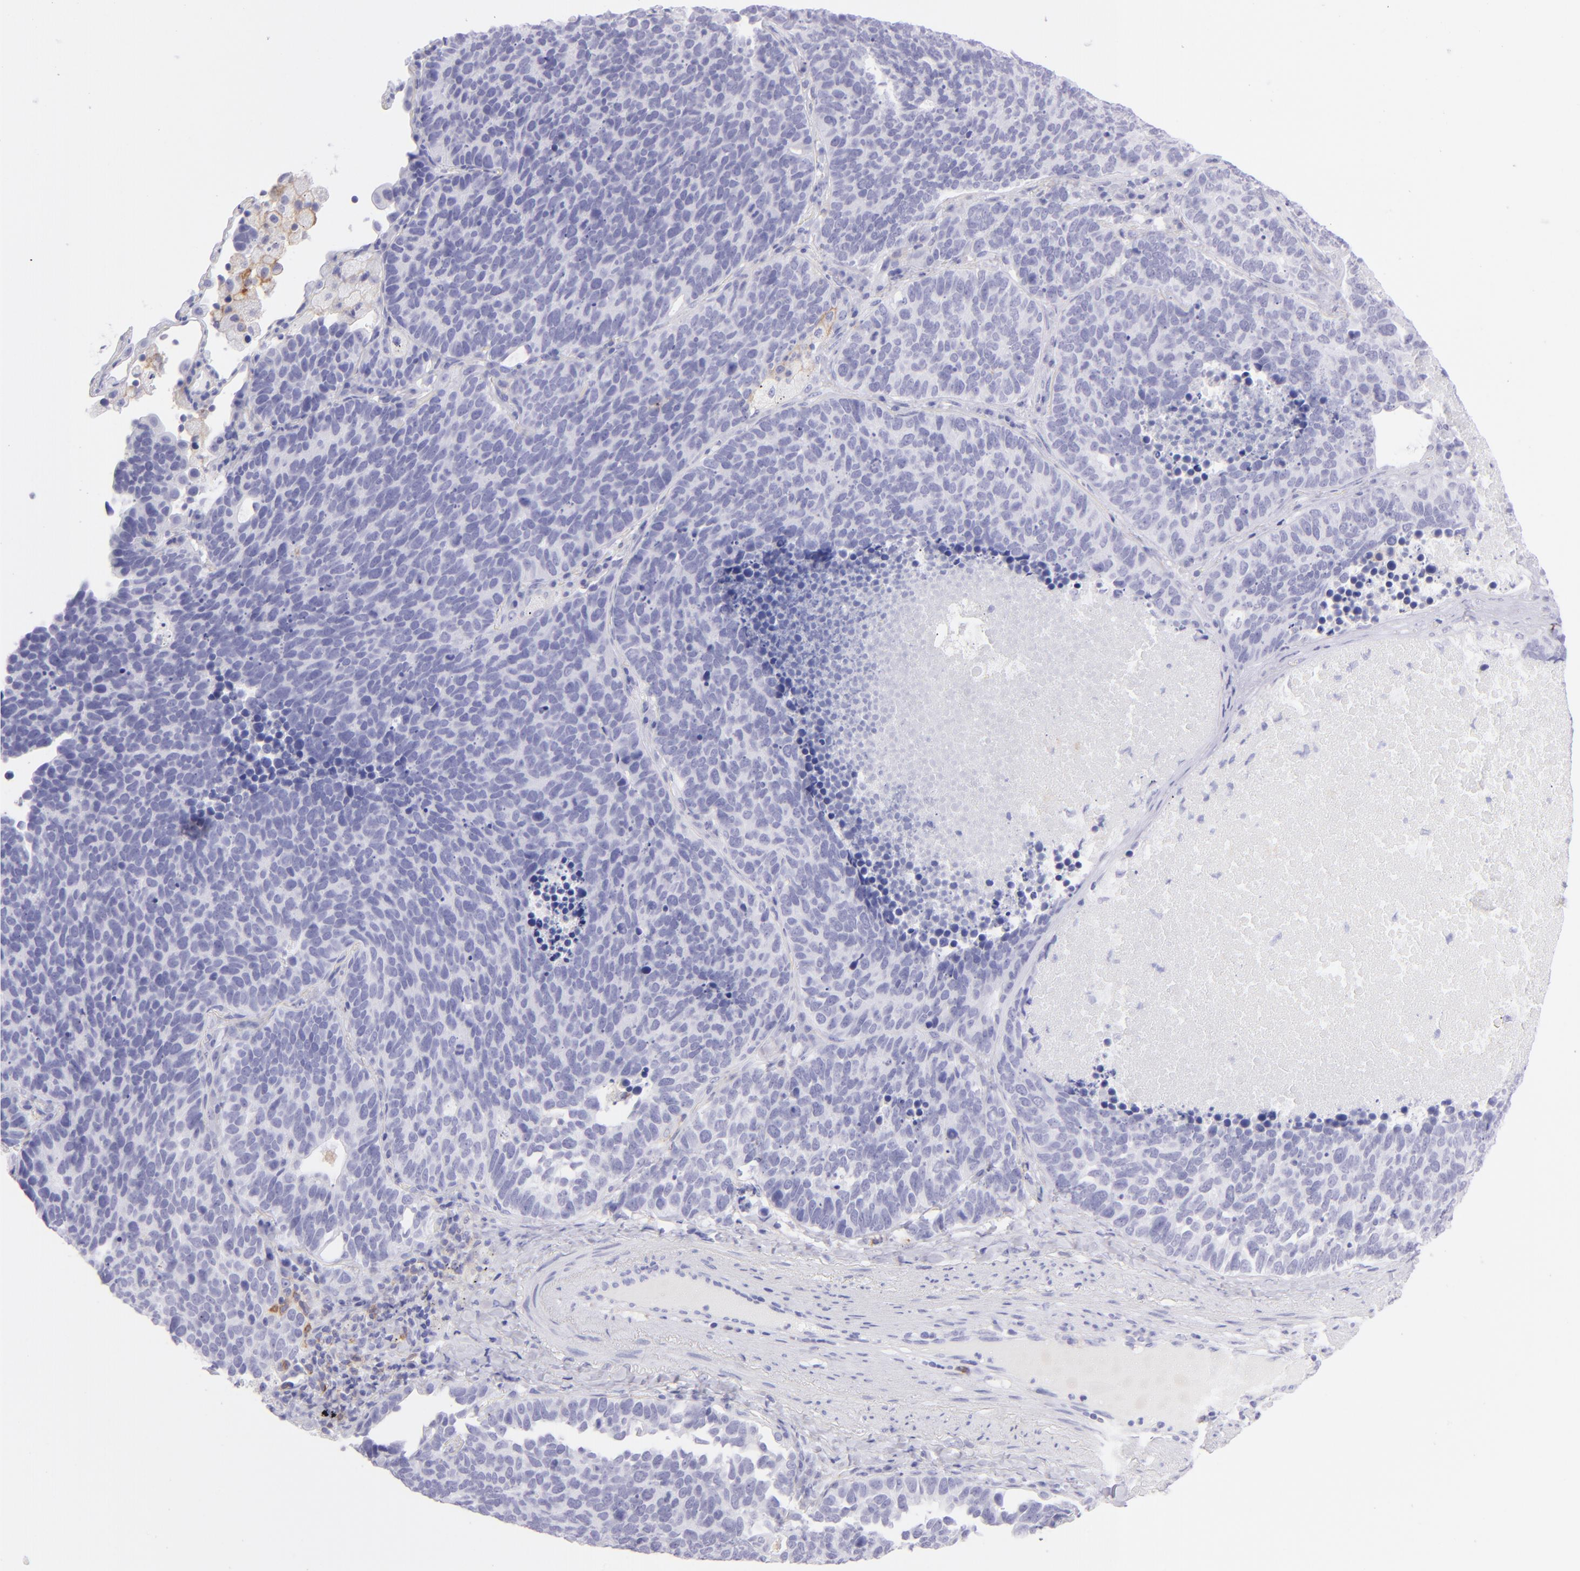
{"staining": {"intensity": "negative", "quantity": "none", "location": "none"}, "tissue": "lung cancer", "cell_type": "Tumor cells", "image_type": "cancer", "snomed": [{"axis": "morphology", "description": "Neoplasm, malignant, NOS"}, {"axis": "topography", "description": "Lung"}], "caption": "Immunohistochemical staining of lung cancer reveals no significant expression in tumor cells. (DAB (3,3'-diaminobenzidine) immunohistochemistry, high magnification).", "gene": "CD72", "patient": {"sex": "female", "age": 75}}